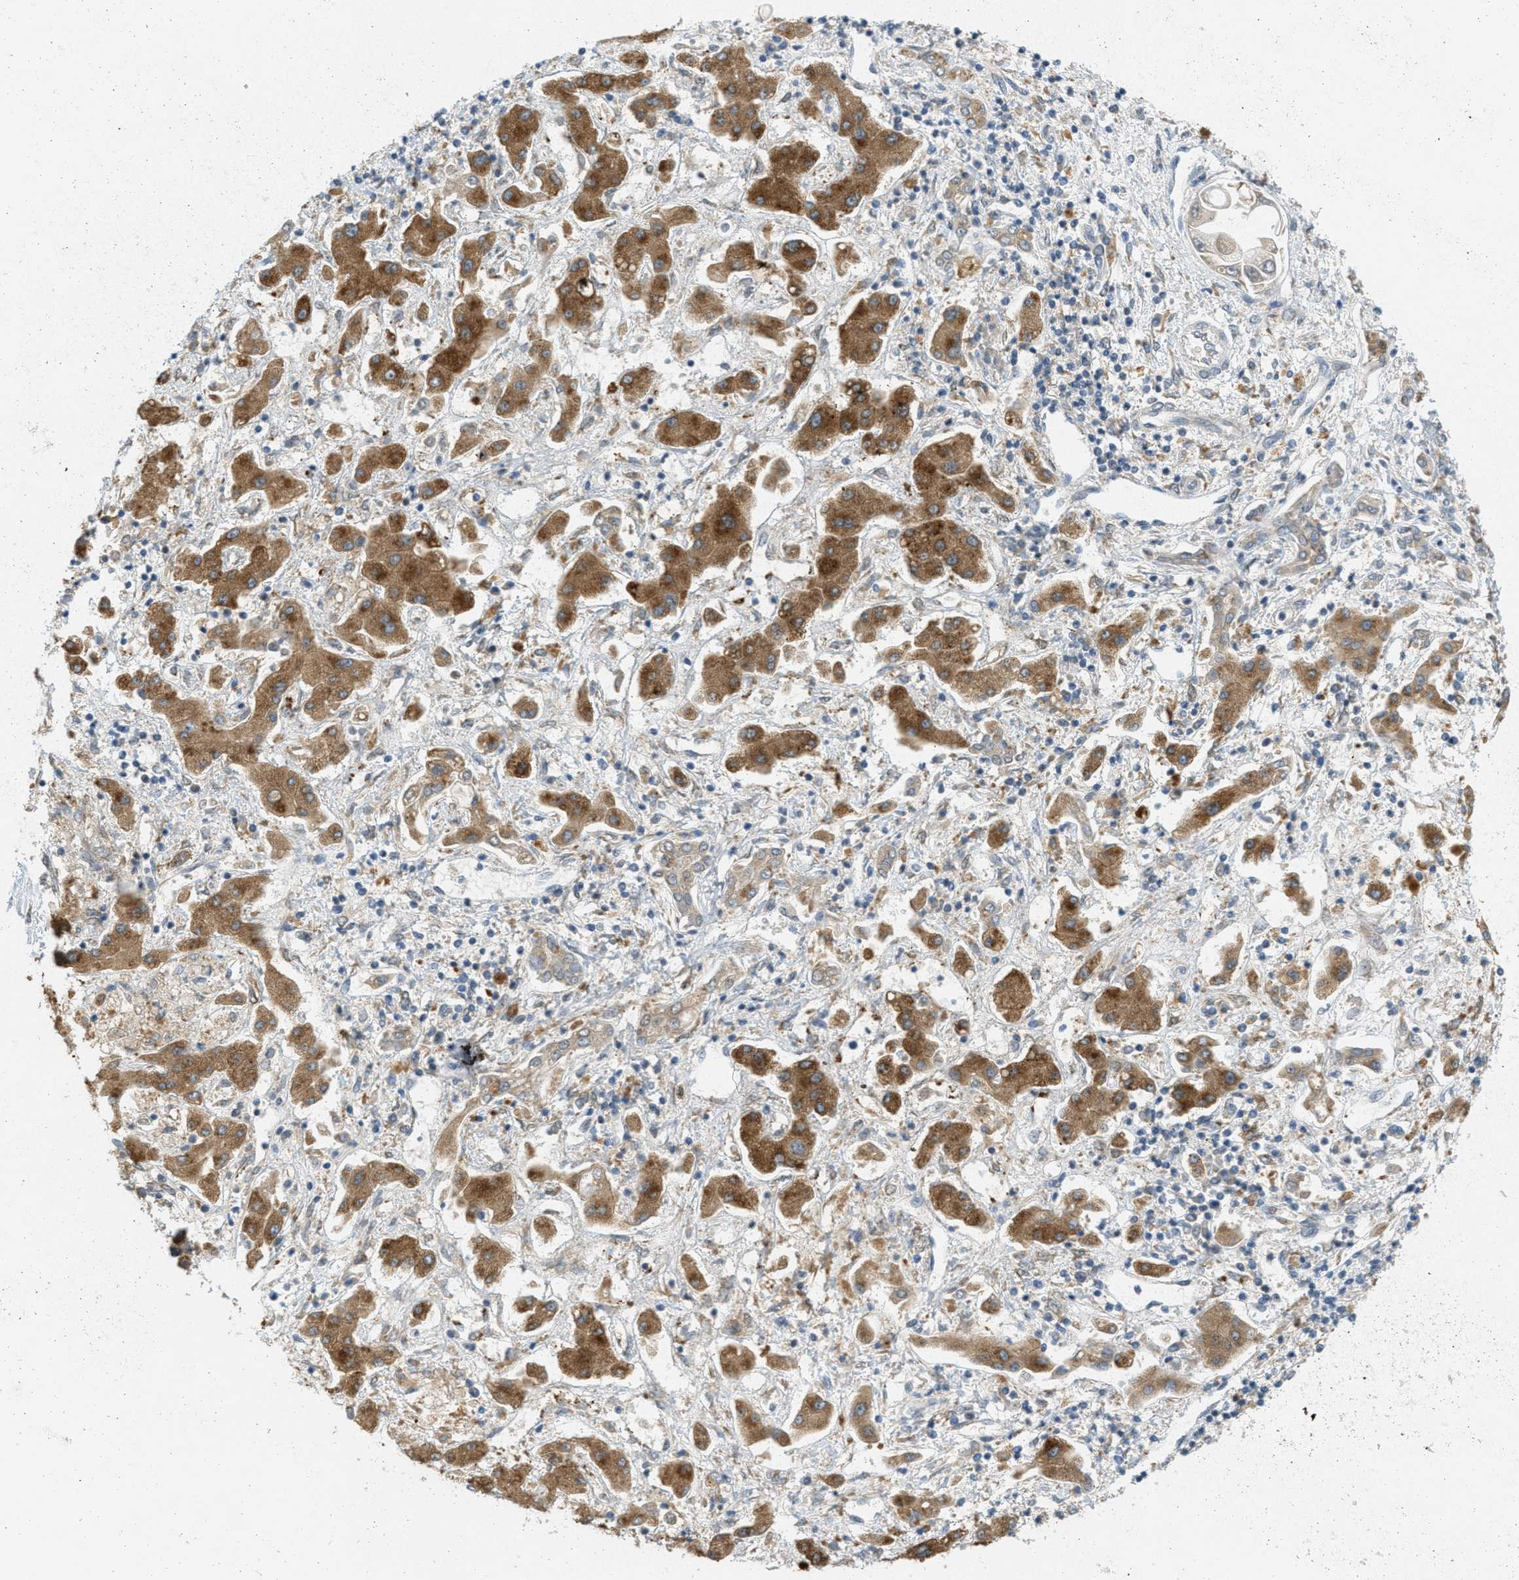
{"staining": {"intensity": "moderate", "quantity": ">75%", "location": "cytoplasmic/membranous"}, "tissue": "liver cancer", "cell_type": "Tumor cells", "image_type": "cancer", "snomed": [{"axis": "morphology", "description": "Cholangiocarcinoma"}, {"axis": "topography", "description": "Liver"}], "caption": "Human cholangiocarcinoma (liver) stained with a protein marker reveals moderate staining in tumor cells.", "gene": "SIGMAR1", "patient": {"sex": "male", "age": 50}}